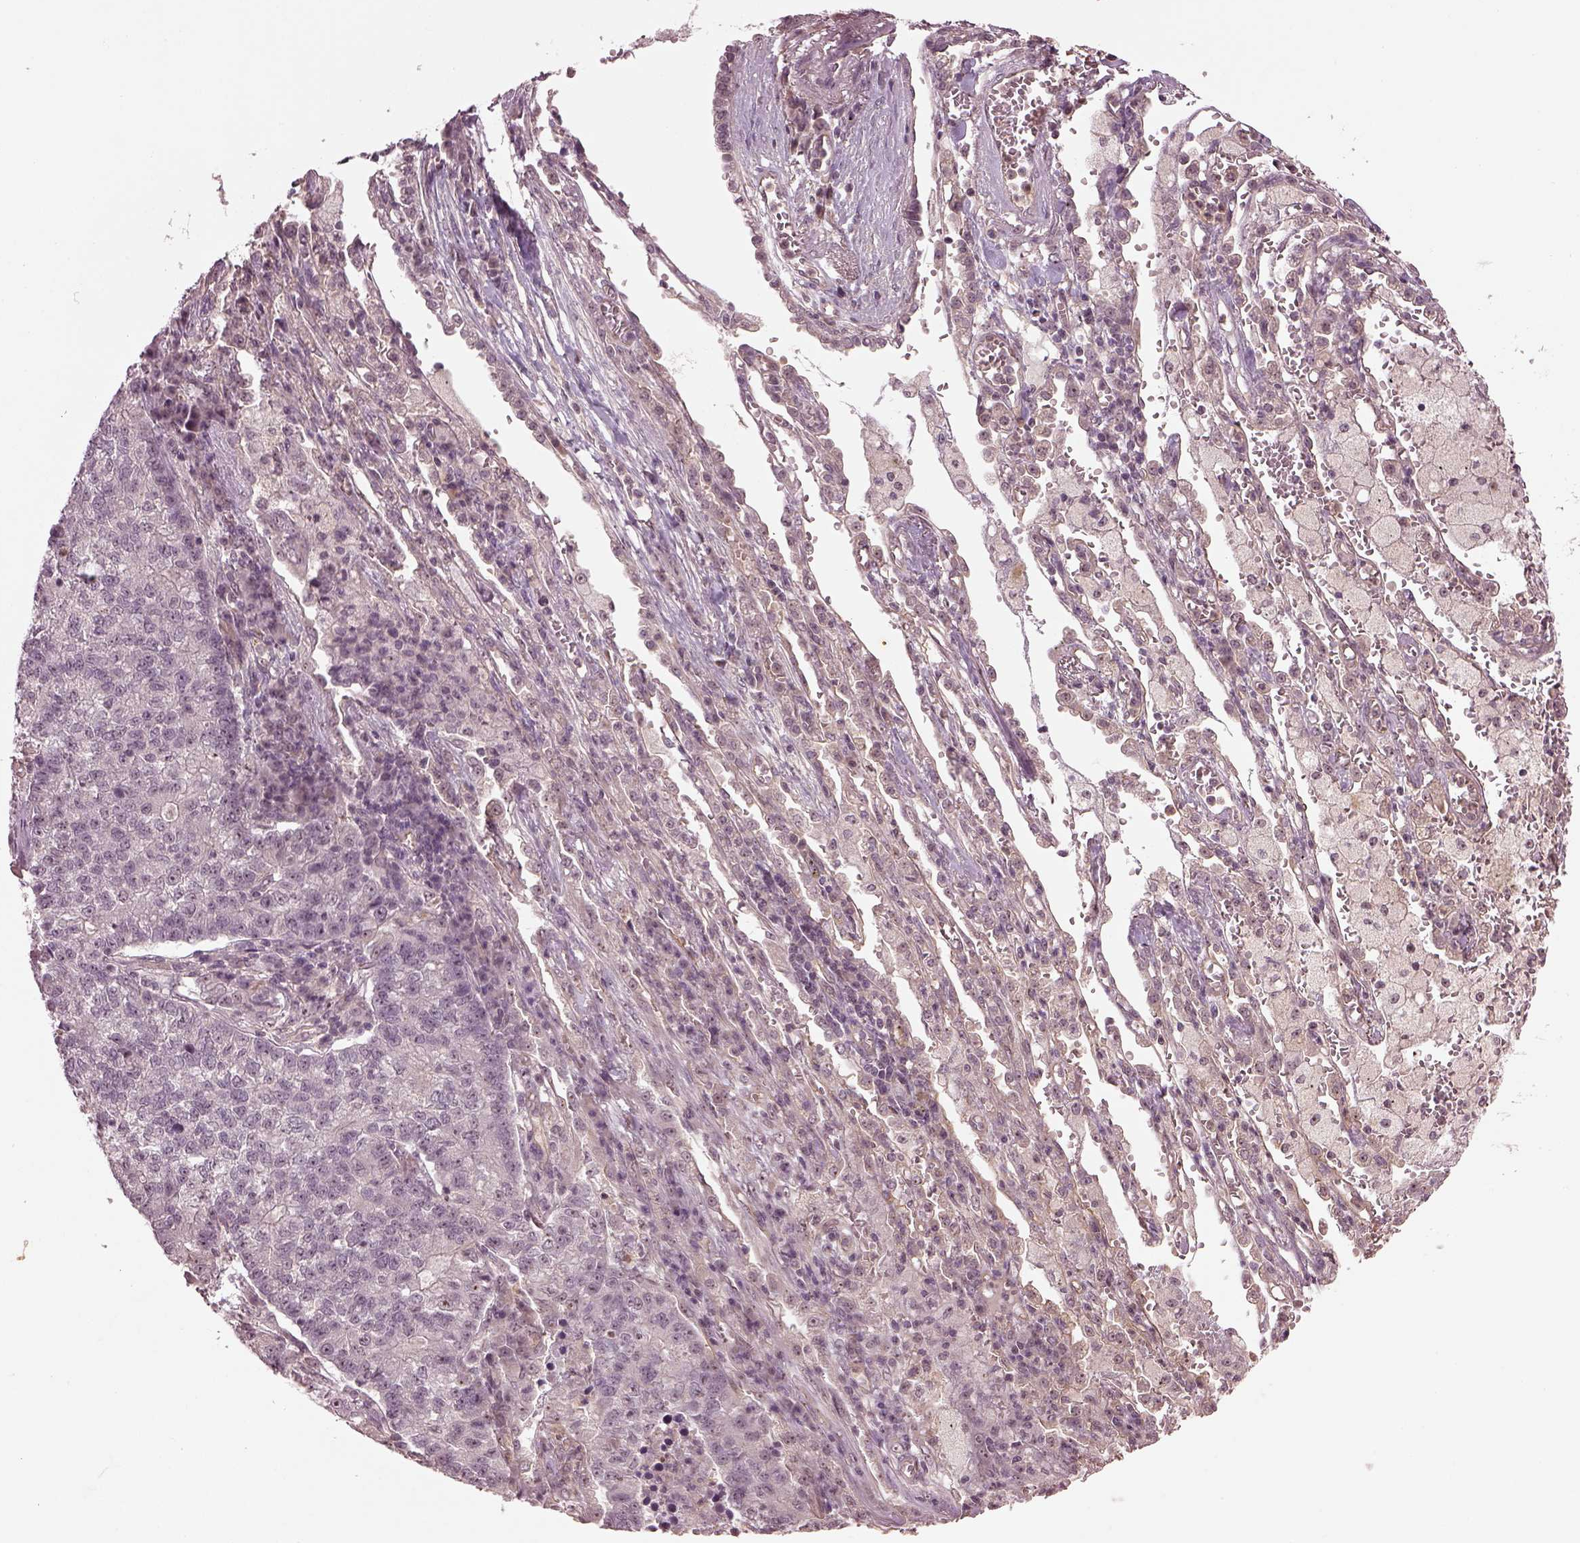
{"staining": {"intensity": "weak", "quantity": "<25%", "location": "nuclear"}, "tissue": "lung cancer", "cell_type": "Tumor cells", "image_type": "cancer", "snomed": [{"axis": "morphology", "description": "Adenocarcinoma, NOS"}, {"axis": "topography", "description": "Lung"}], "caption": "There is no significant positivity in tumor cells of adenocarcinoma (lung).", "gene": "GNRH1", "patient": {"sex": "male", "age": 57}}